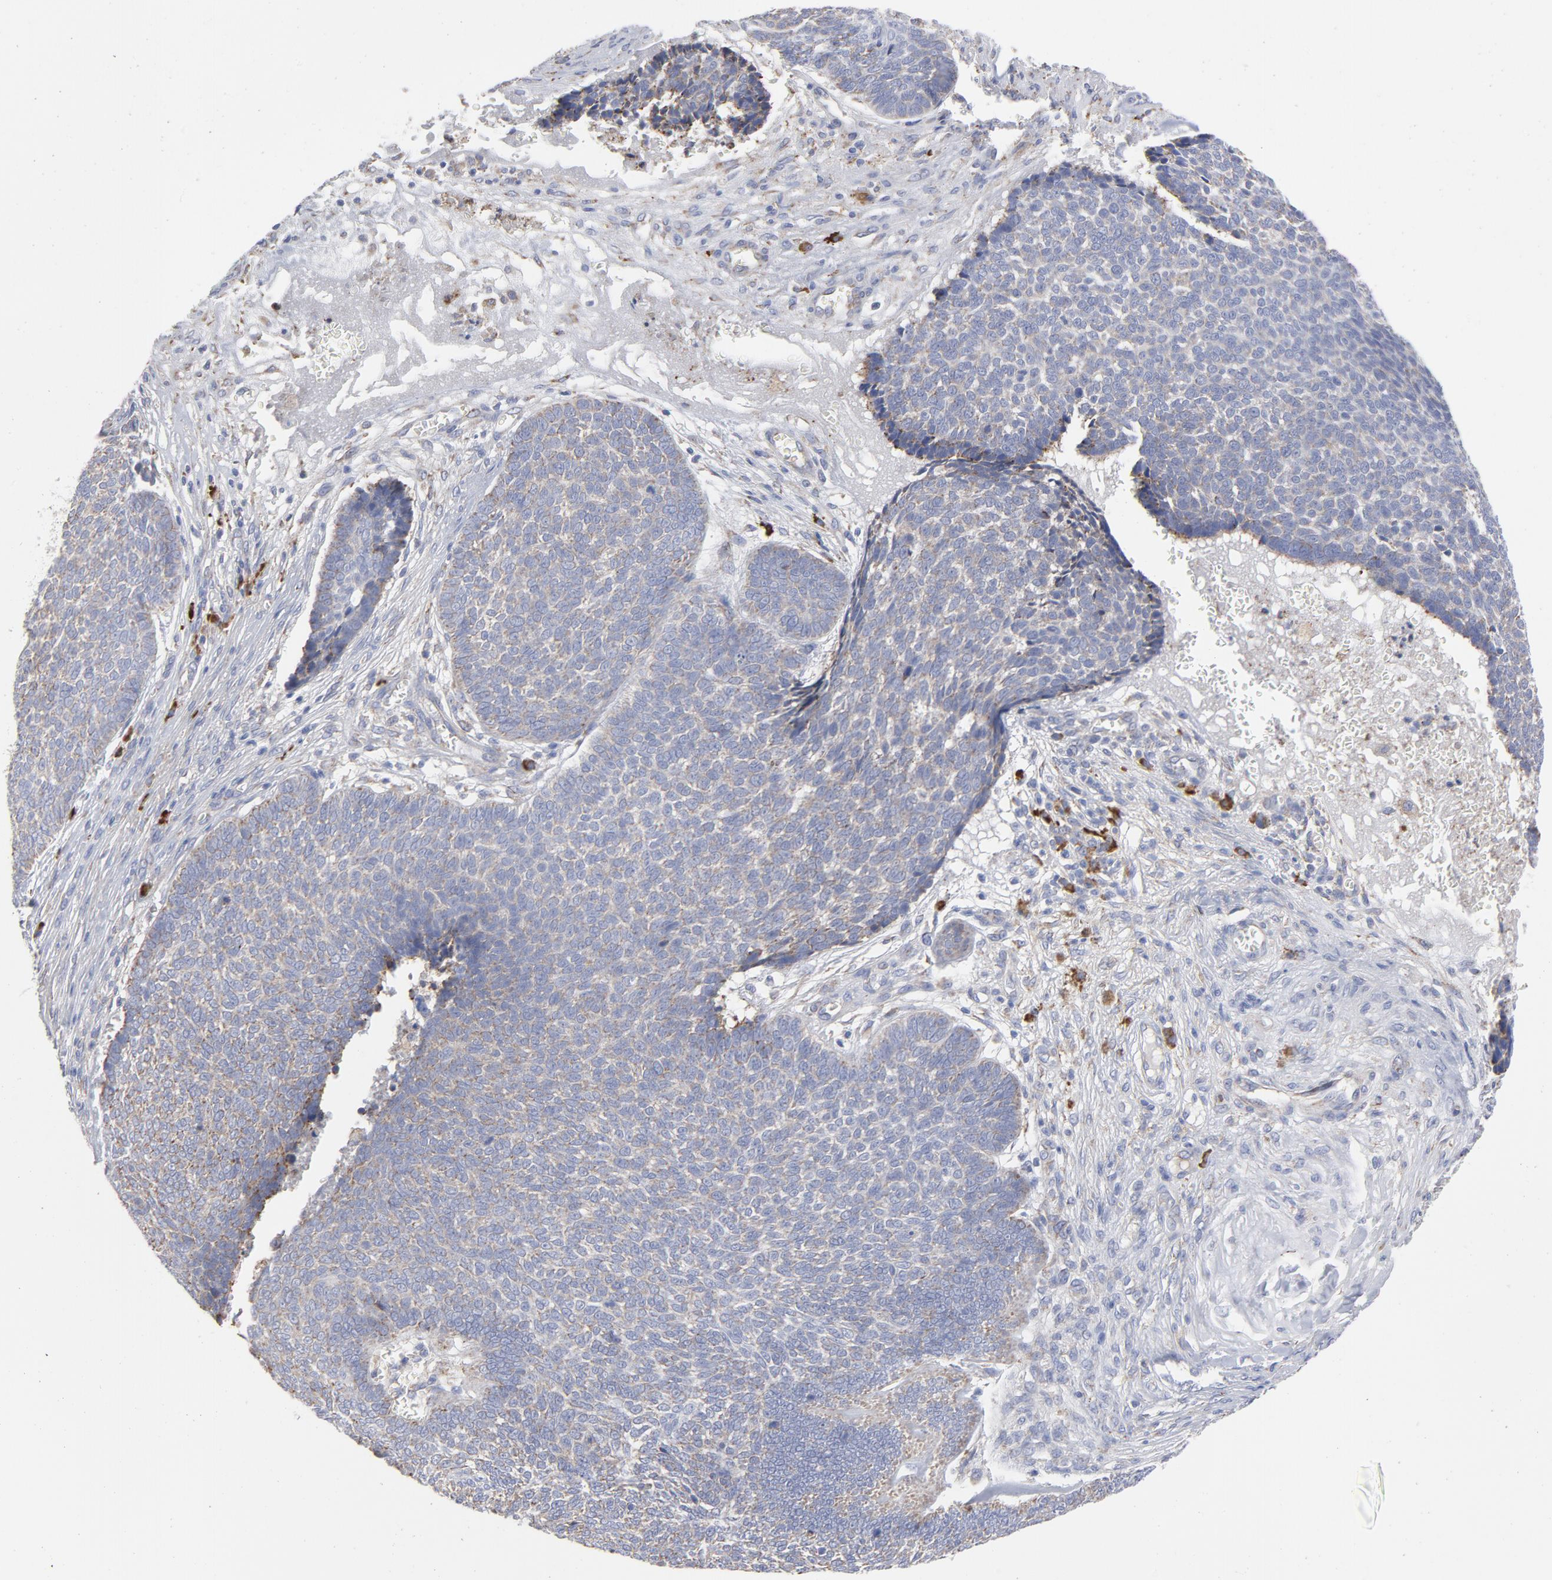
{"staining": {"intensity": "negative", "quantity": "none", "location": "none"}, "tissue": "skin cancer", "cell_type": "Tumor cells", "image_type": "cancer", "snomed": [{"axis": "morphology", "description": "Basal cell carcinoma"}, {"axis": "topography", "description": "Skin"}], "caption": "A high-resolution histopathology image shows immunohistochemistry (IHC) staining of skin cancer (basal cell carcinoma), which displays no significant staining in tumor cells.", "gene": "RAPGEF3", "patient": {"sex": "male", "age": 84}}